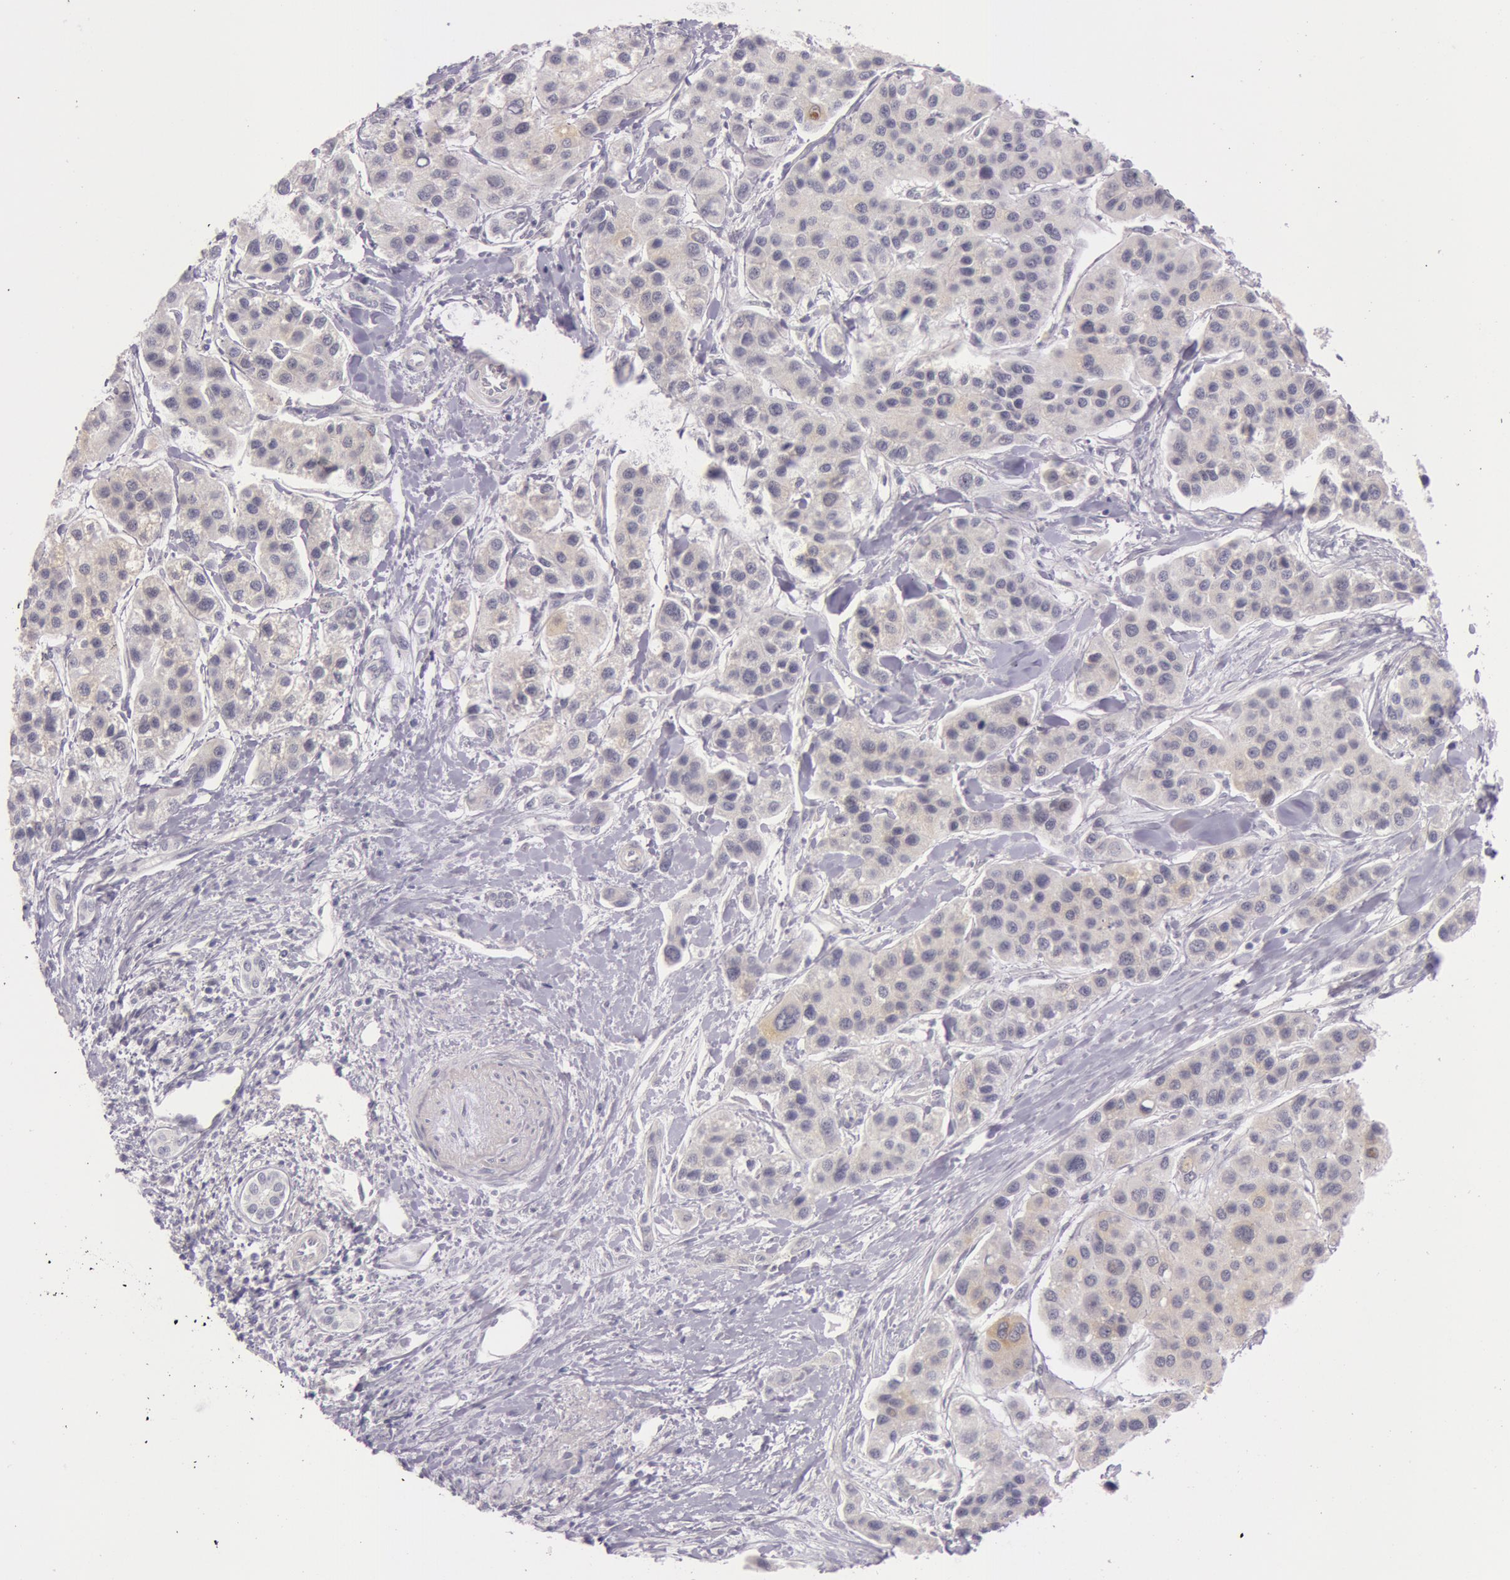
{"staining": {"intensity": "negative", "quantity": "none", "location": "none"}, "tissue": "liver cancer", "cell_type": "Tumor cells", "image_type": "cancer", "snomed": [{"axis": "morphology", "description": "Carcinoma, Hepatocellular, NOS"}, {"axis": "topography", "description": "Liver"}], "caption": "Immunohistochemistry (IHC) image of human liver cancer (hepatocellular carcinoma) stained for a protein (brown), which displays no expression in tumor cells.", "gene": "RBMY1F", "patient": {"sex": "female", "age": 85}}